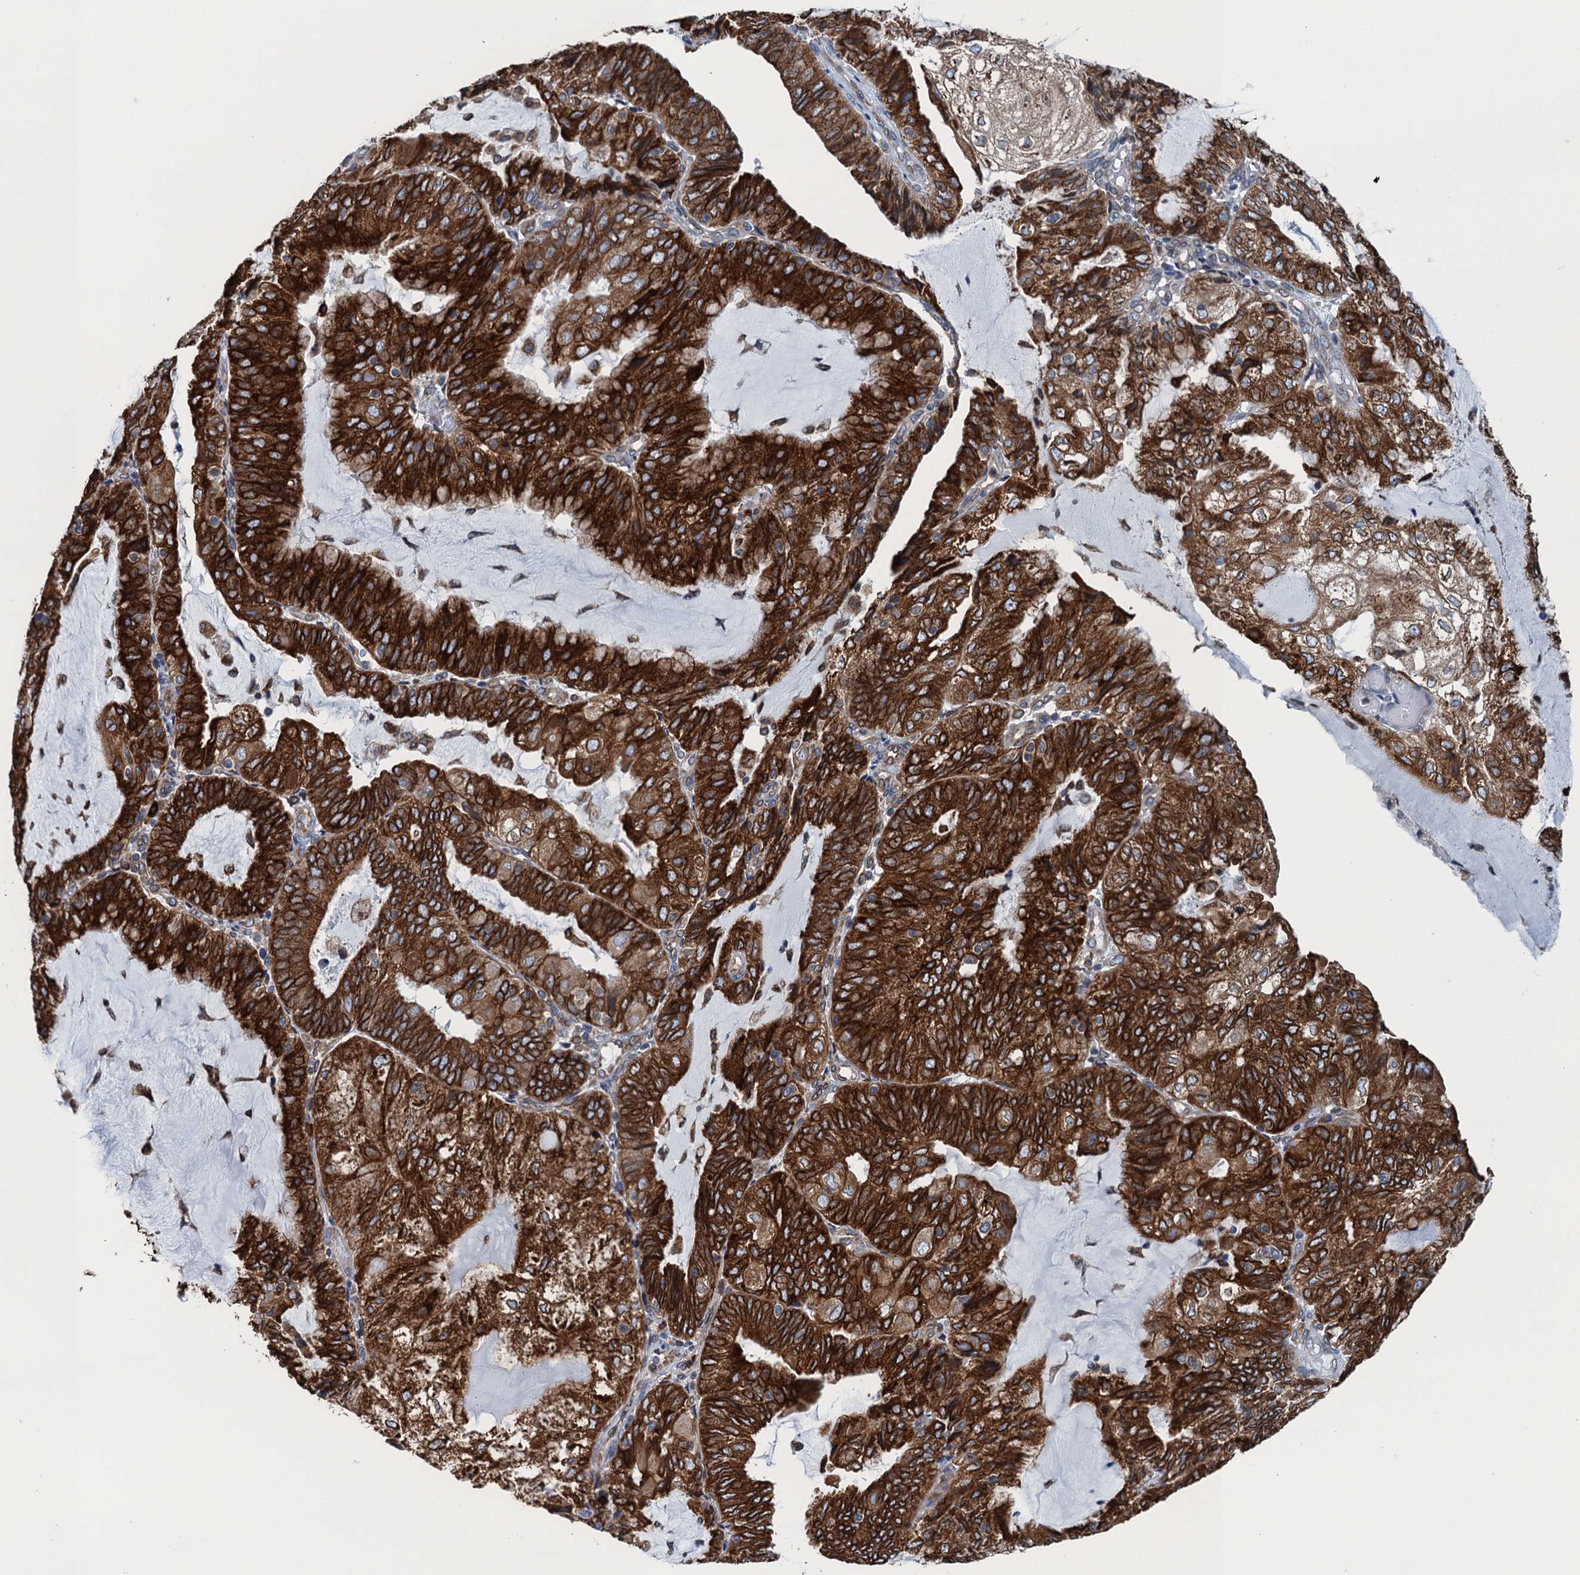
{"staining": {"intensity": "strong", "quantity": ">75%", "location": "cytoplasmic/membranous"}, "tissue": "endometrial cancer", "cell_type": "Tumor cells", "image_type": "cancer", "snomed": [{"axis": "morphology", "description": "Adenocarcinoma, NOS"}, {"axis": "topography", "description": "Endometrium"}], "caption": "Strong cytoplasmic/membranous positivity for a protein is appreciated in approximately >75% of tumor cells of endometrial cancer (adenocarcinoma) using immunohistochemistry.", "gene": "TMEM205", "patient": {"sex": "female", "age": 81}}